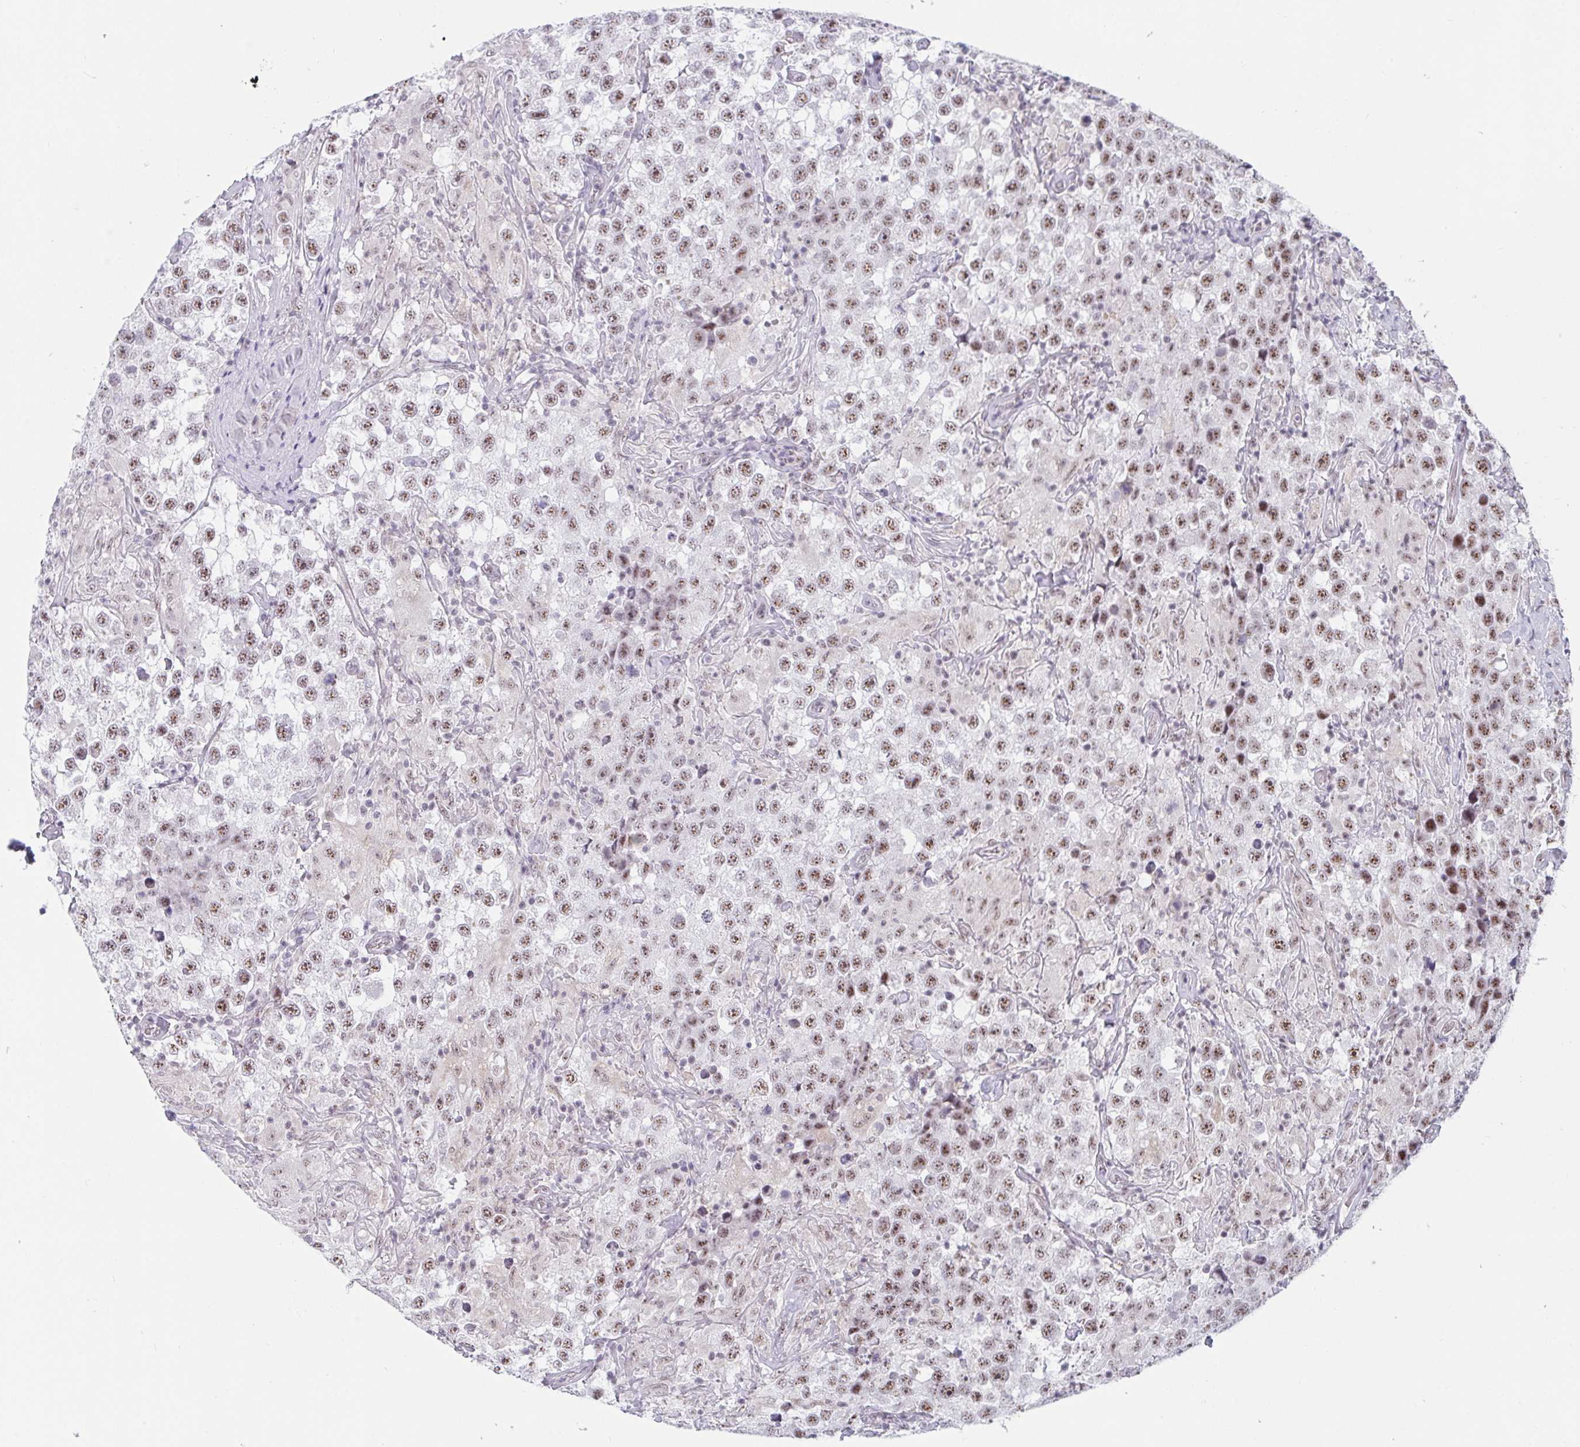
{"staining": {"intensity": "moderate", "quantity": ">75%", "location": "nuclear"}, "tissue": "testis cancer", "cell_type": "Tumor cells", "image_type": "cancer", "snomed": [{"axis": "morphology", "description": "Seminoma, NOS"}, {"axis": "topography", "description": "Testis"}], "caption": "An immunohistochemistry photomicrograph of neoplastic tissue is shown. Protein staining in brown labels moderate nuclear positivity in testis cancer within tumor cells.", "gene": "PRR14", "patient": {"sex": "male", "age": 46}}